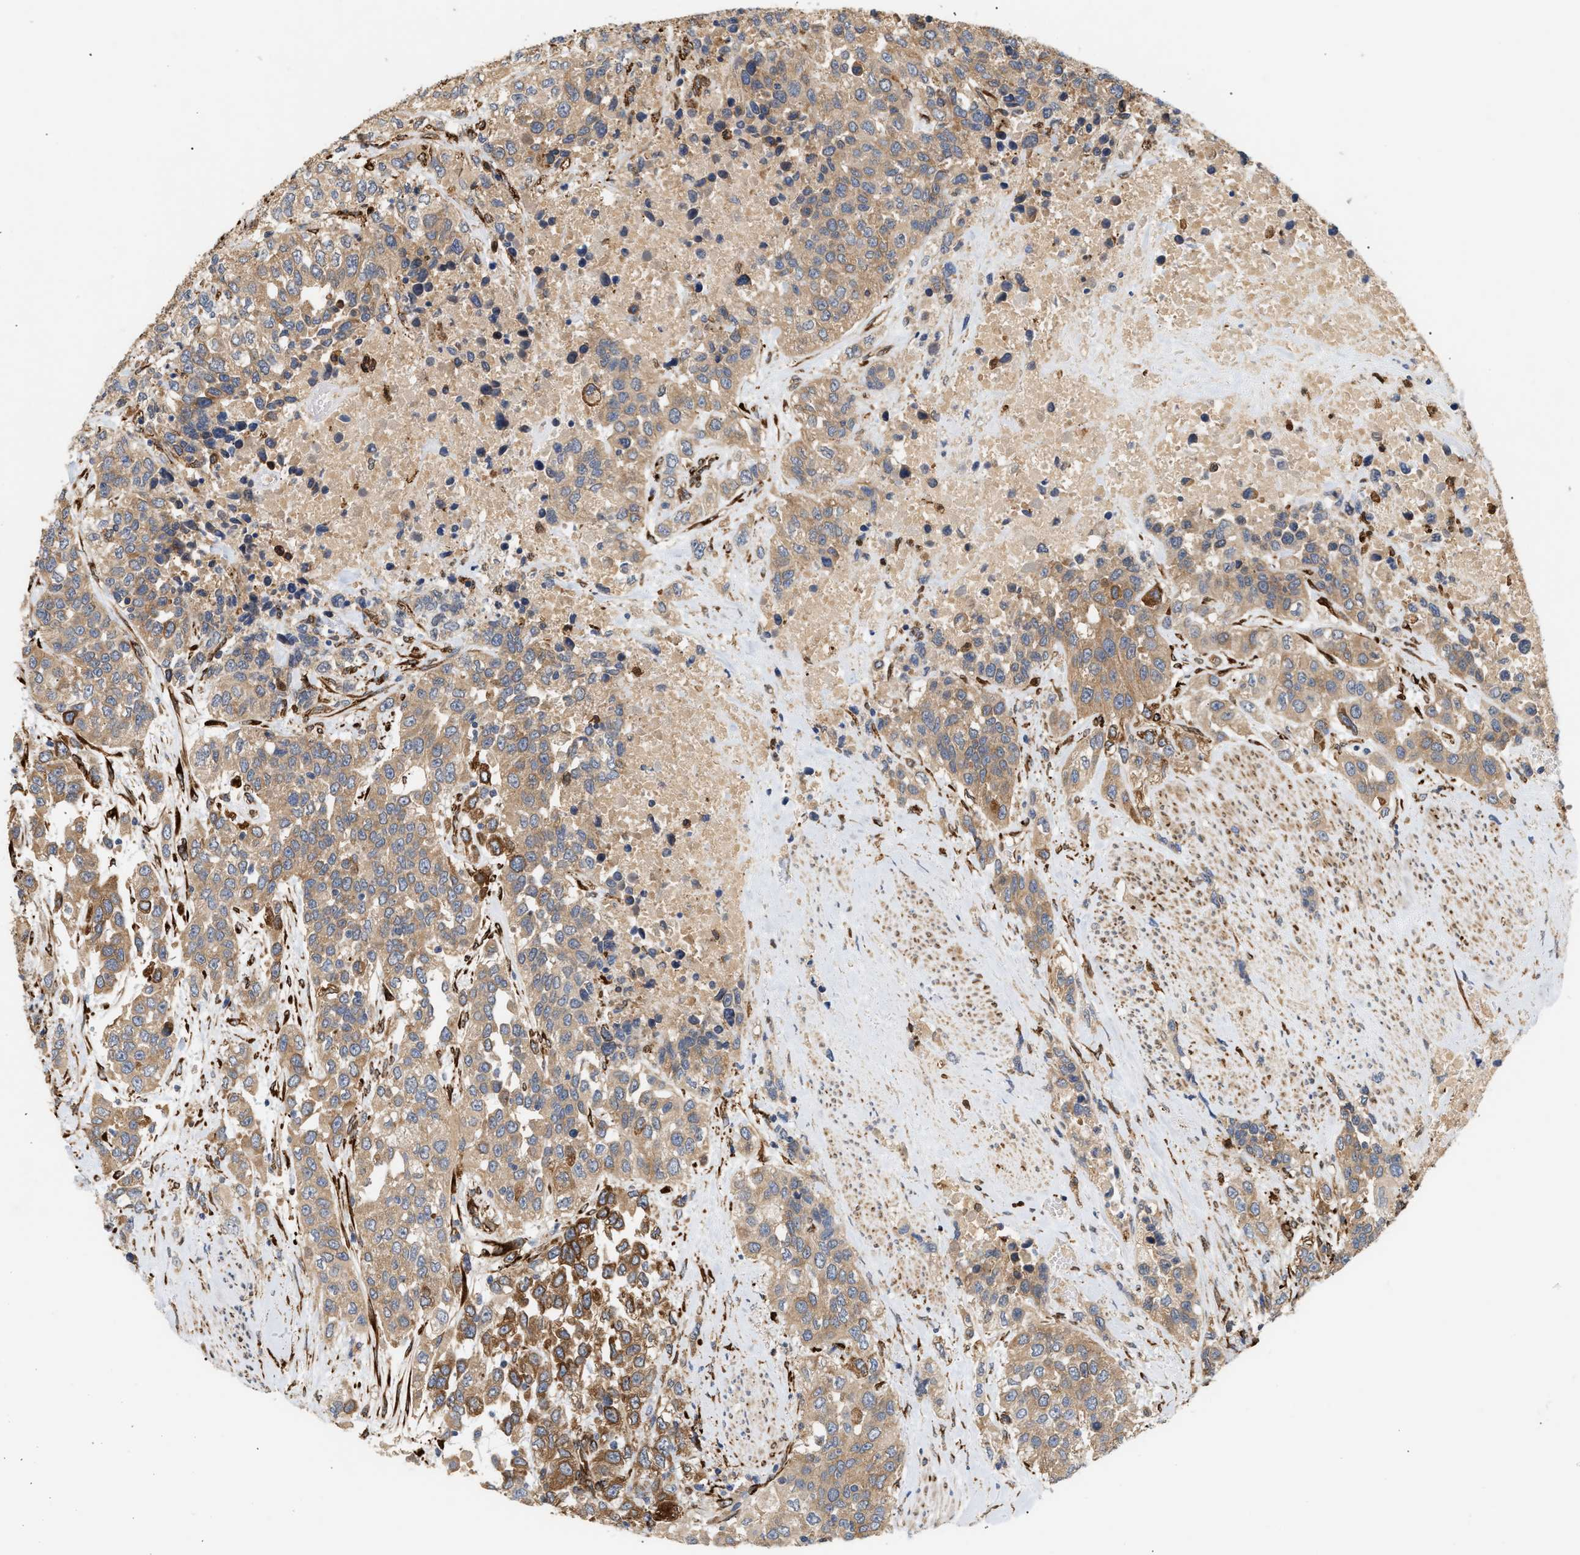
{"staining": {"intensity": "moderate", "quantity": ">75%", "location": "cytoplasmic/membranous"}, "tissue": "urothelial cancer", "cell_type": "Tumor cells", "image_type": "cancer", "snomed": [{"axis": "morphology", "description": "Urothelial carcinoma, High grade"}, {"axis": "topography", "description": "Urinary bladder"}], "caption": "This micrograph reveals immunohistochemistry staining of human high-grade urothelial carcinoma, with medium moderate cytoplasmic/membranous positivity in approximately >75% of tumor cells.", "gene": "PLCD1", "patient": {"sex": "female", "age": 80}}